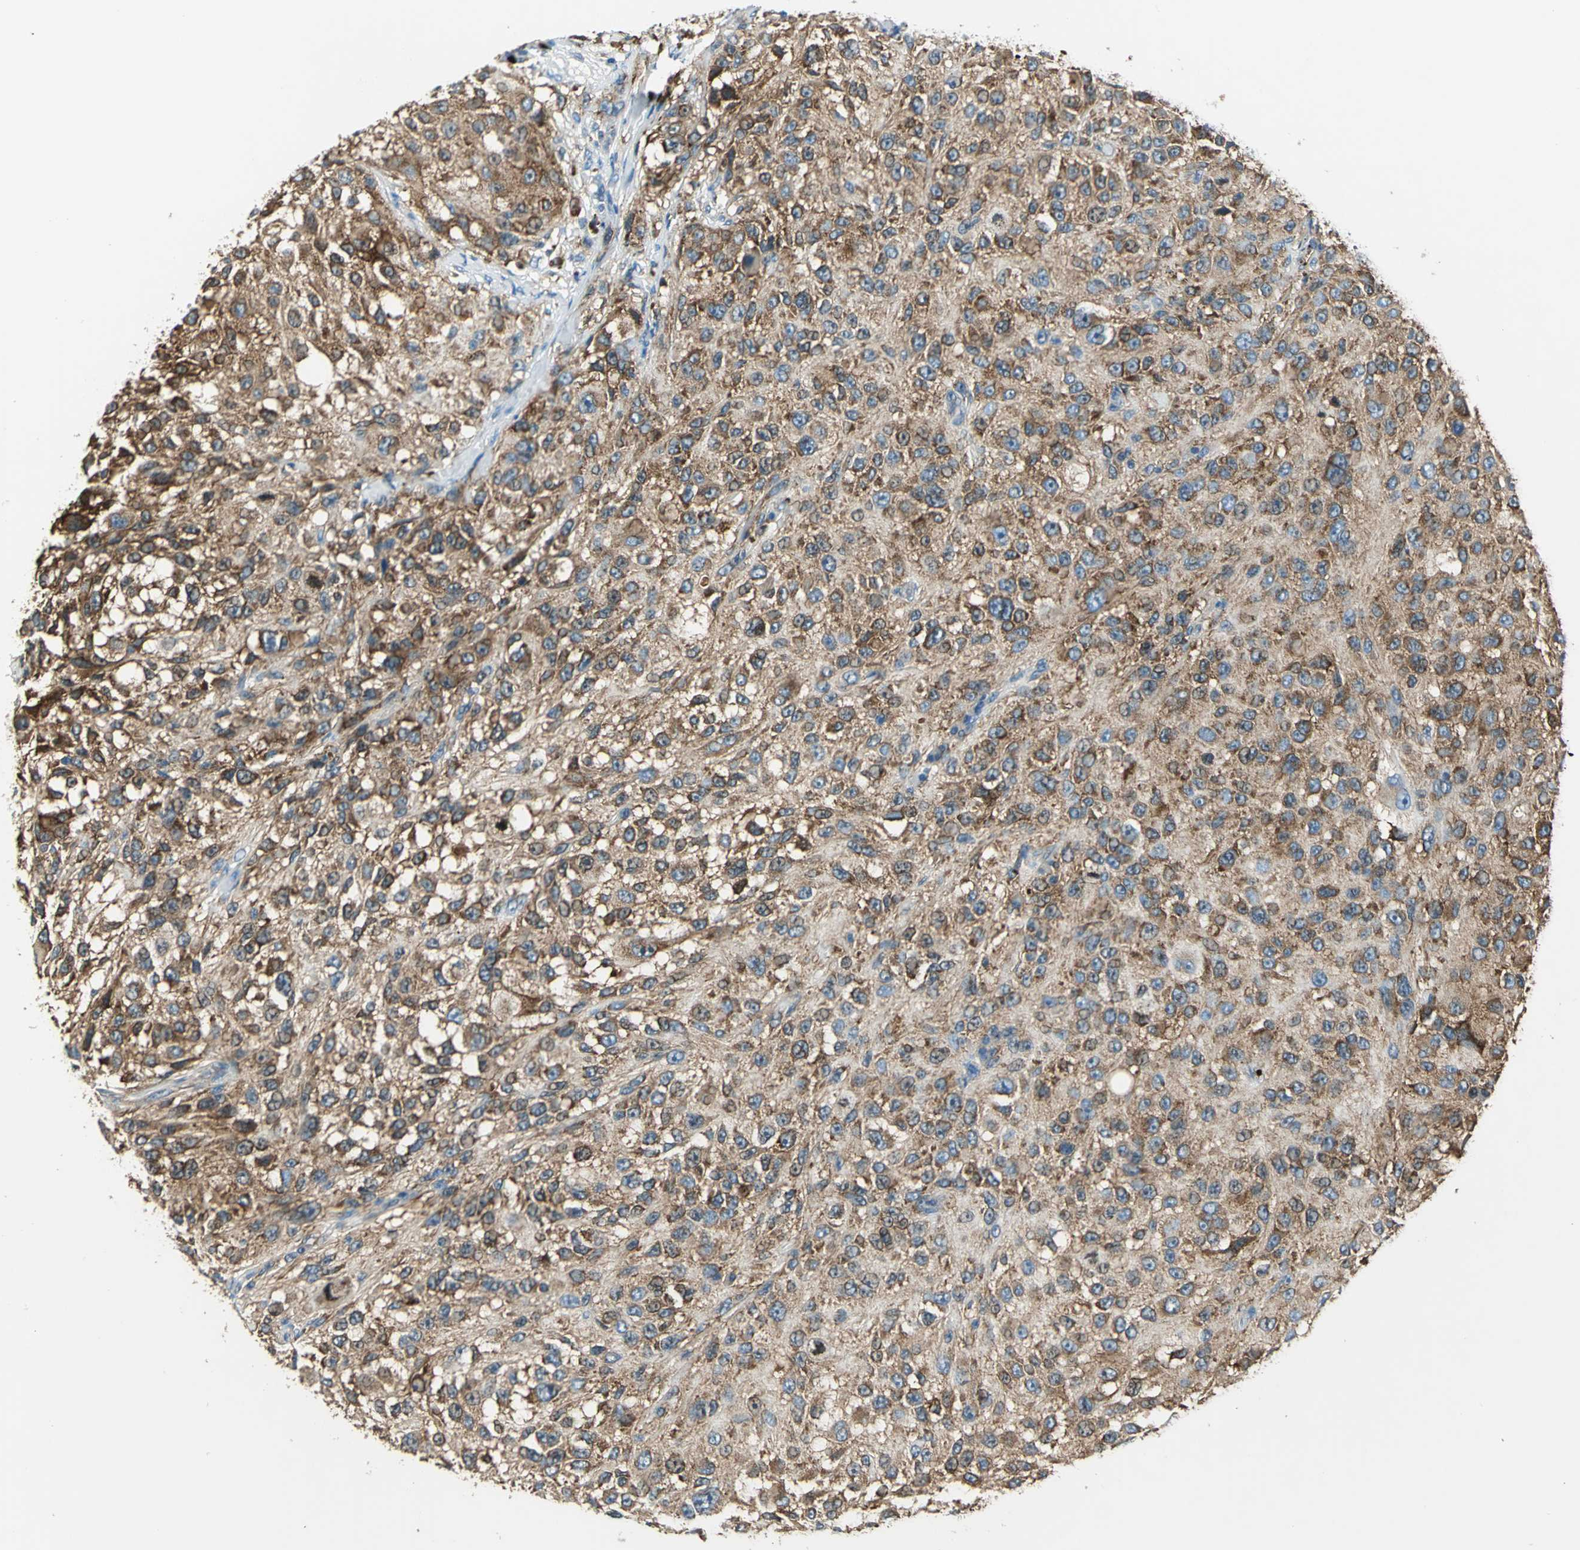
{"staining": {"intensity": "moderate", "quantity": ">75%", "location": "cytoplasmic/membranous"}, "tissue": "melanoma", "cell_type": "Tumor cells", "image_type": "cancer", "snomed": [{"axis": "morphology", "description": "Necrosis, NOS"}, {"axis": "morphology", "description": "Malignant melanoma, NOS"}, {"axis": "topography", "description": "Skin"}], "caption": "This photomicrograph shows melanoma stained with IHC to label a protein in brown. The cytoplasmic/membranous of tumor cells show moderate positivity for the protein. Nuclei are counter-stained blue.", "gene": "HSPB1", "patient": {"sex": "female", "age": 87}}